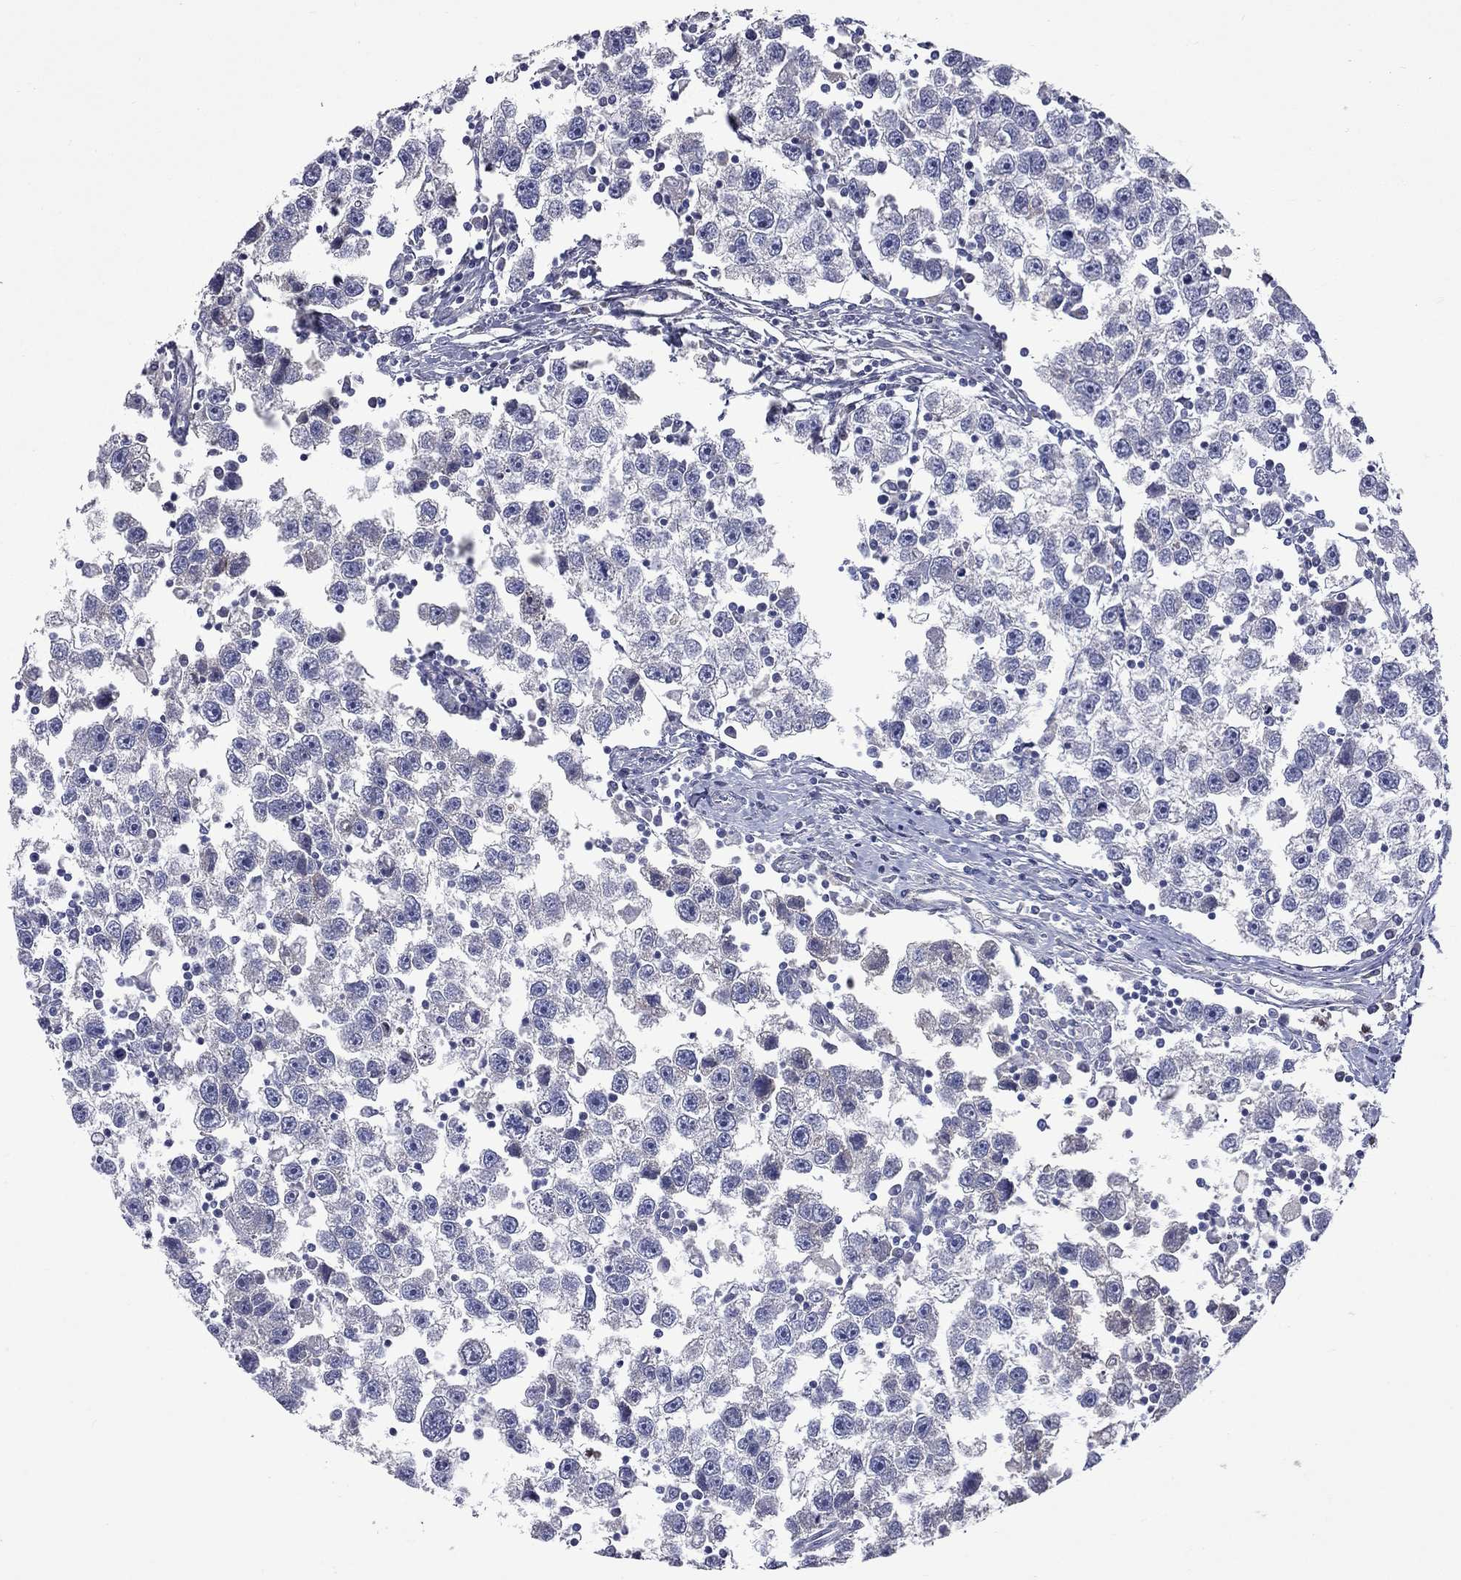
{"staining": {"intensity": "negative", "quantity": "none", "location": "none"}, "tissue": "testis cancer", "cell_type": "Tumor cells", "image_type": "cancer", "snomed": [{"axis": "morphology", "description": "Seminoma, NOS"}, {"axis": "topography", "description": "Testis"}], "caption": "This is an immunohistochemistry (IHC) histopathology image of testis seminoma. There is no staining in tumor cells.", "gene": "UNC119B", "patient": {"sex": "male", "age": 30}}